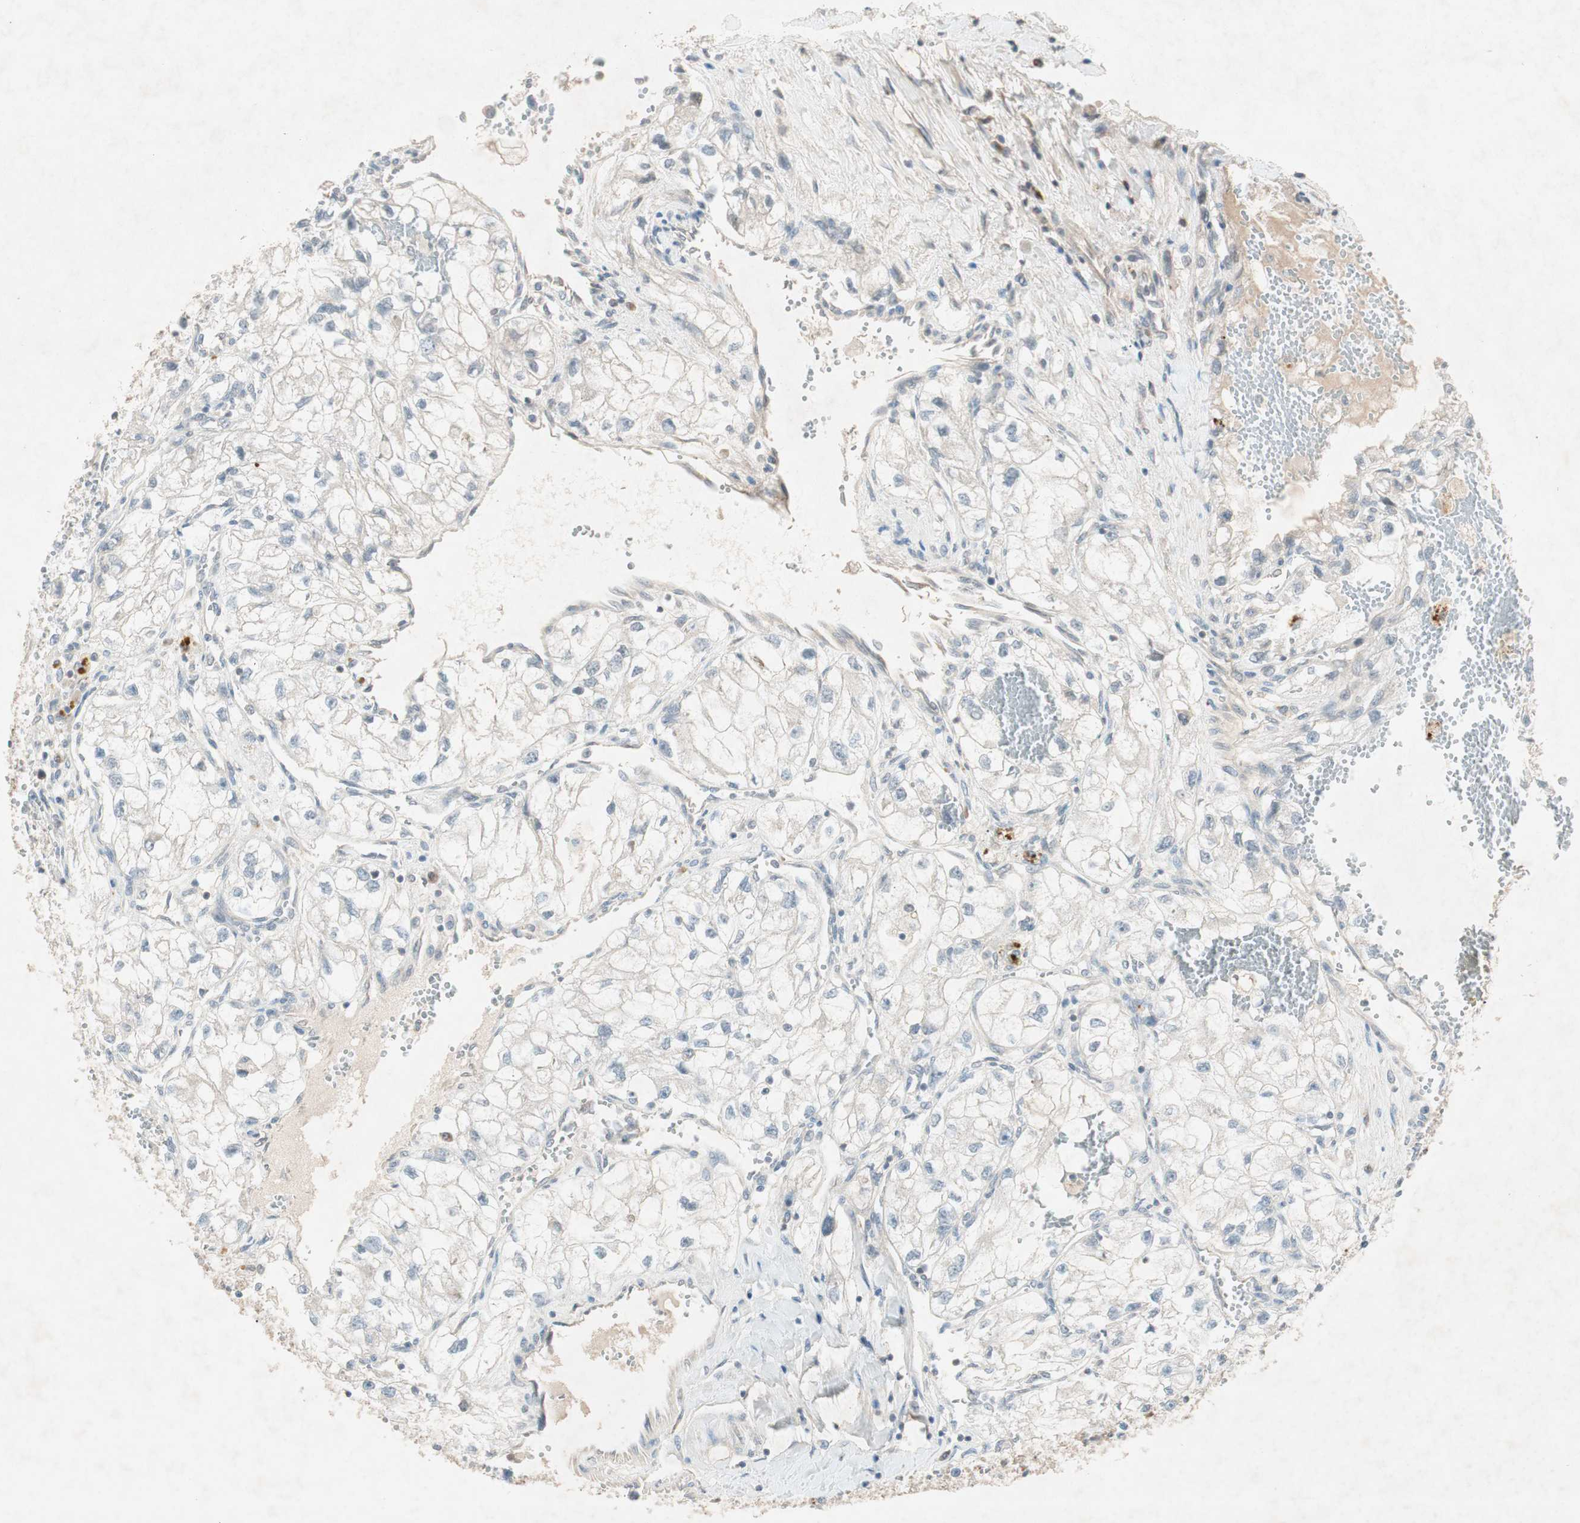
{"staining": {"intensity": "weak", "quantity": "<25%", "location": "cytoplasmic/membranous"}, "tissue": "renal cancer", "cell_type": "Tumor cells", "image_type": "cancer", "snomed": [{"axis": "morphology", "description": "Adenocarcinoma, NOS"}, {"axis": "topography", "description": "Kidney"}], "caption": "An image of human renal adenocarcinoma is negative for staining in tumor cells. (Stains: DAB (3,3'-diaminobenzidine) immunohistochemistry (IHC) with hematoxylin counter stain, Microscopy: brightfield microscopy at high magnification).", "gene": "RPL23", "patient": {"sex": "female", "age": 70}}